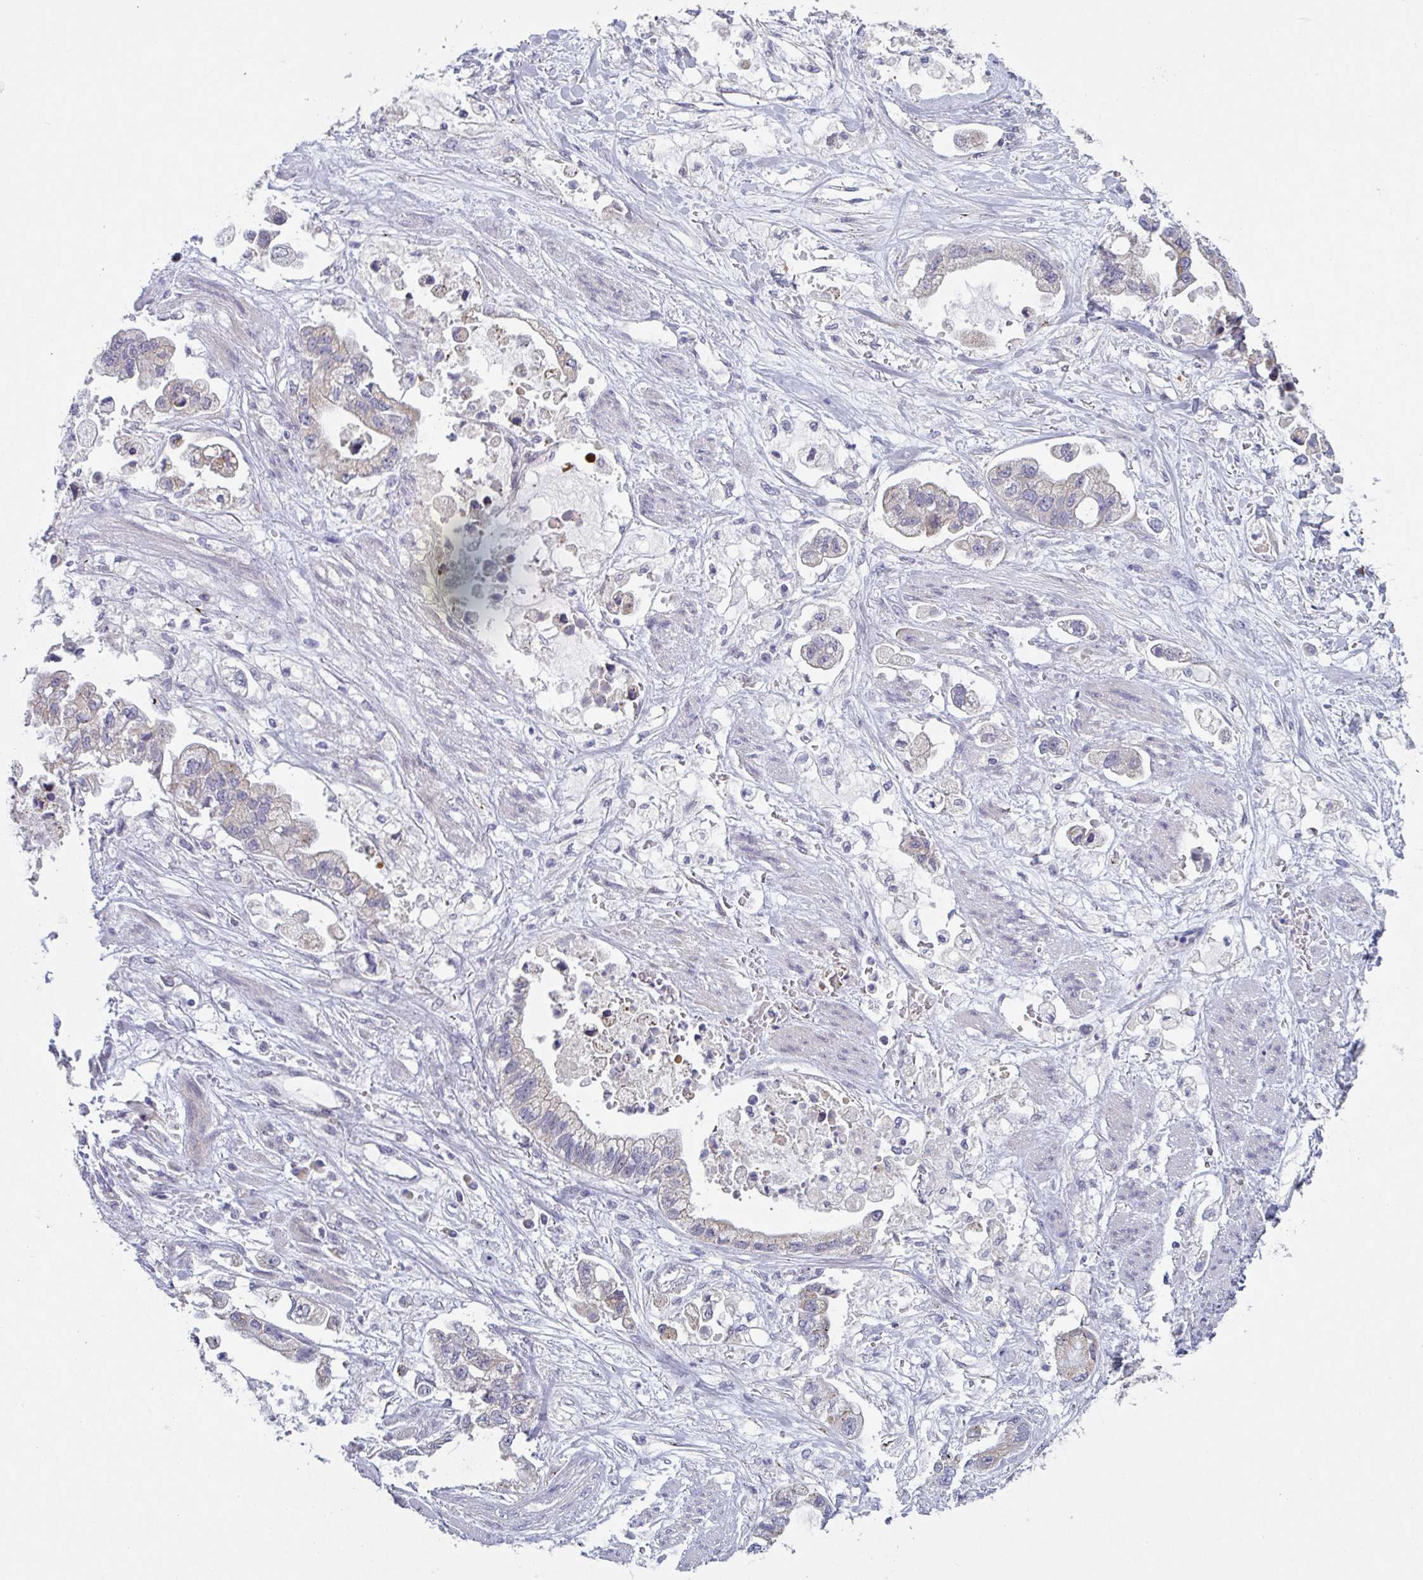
{"staining": {"intensity": "negative", "quantity": "none", "location": "none"}, "tissue": "stomach cancer", "cell_type": "Tumor cells", "image_type": "cancer", "snomed": [{"axis": "morphology", "description": "Adenocarcinoma, NOS"}, {"axis": "topography", "description": "Stomach"}], "caption": "Immunohistochemistry of adenocarcinoma (stomach) shows no staining in tumor cells.", "gene": "MRPS2", "patient": {"sex": "male", "age": 62}}